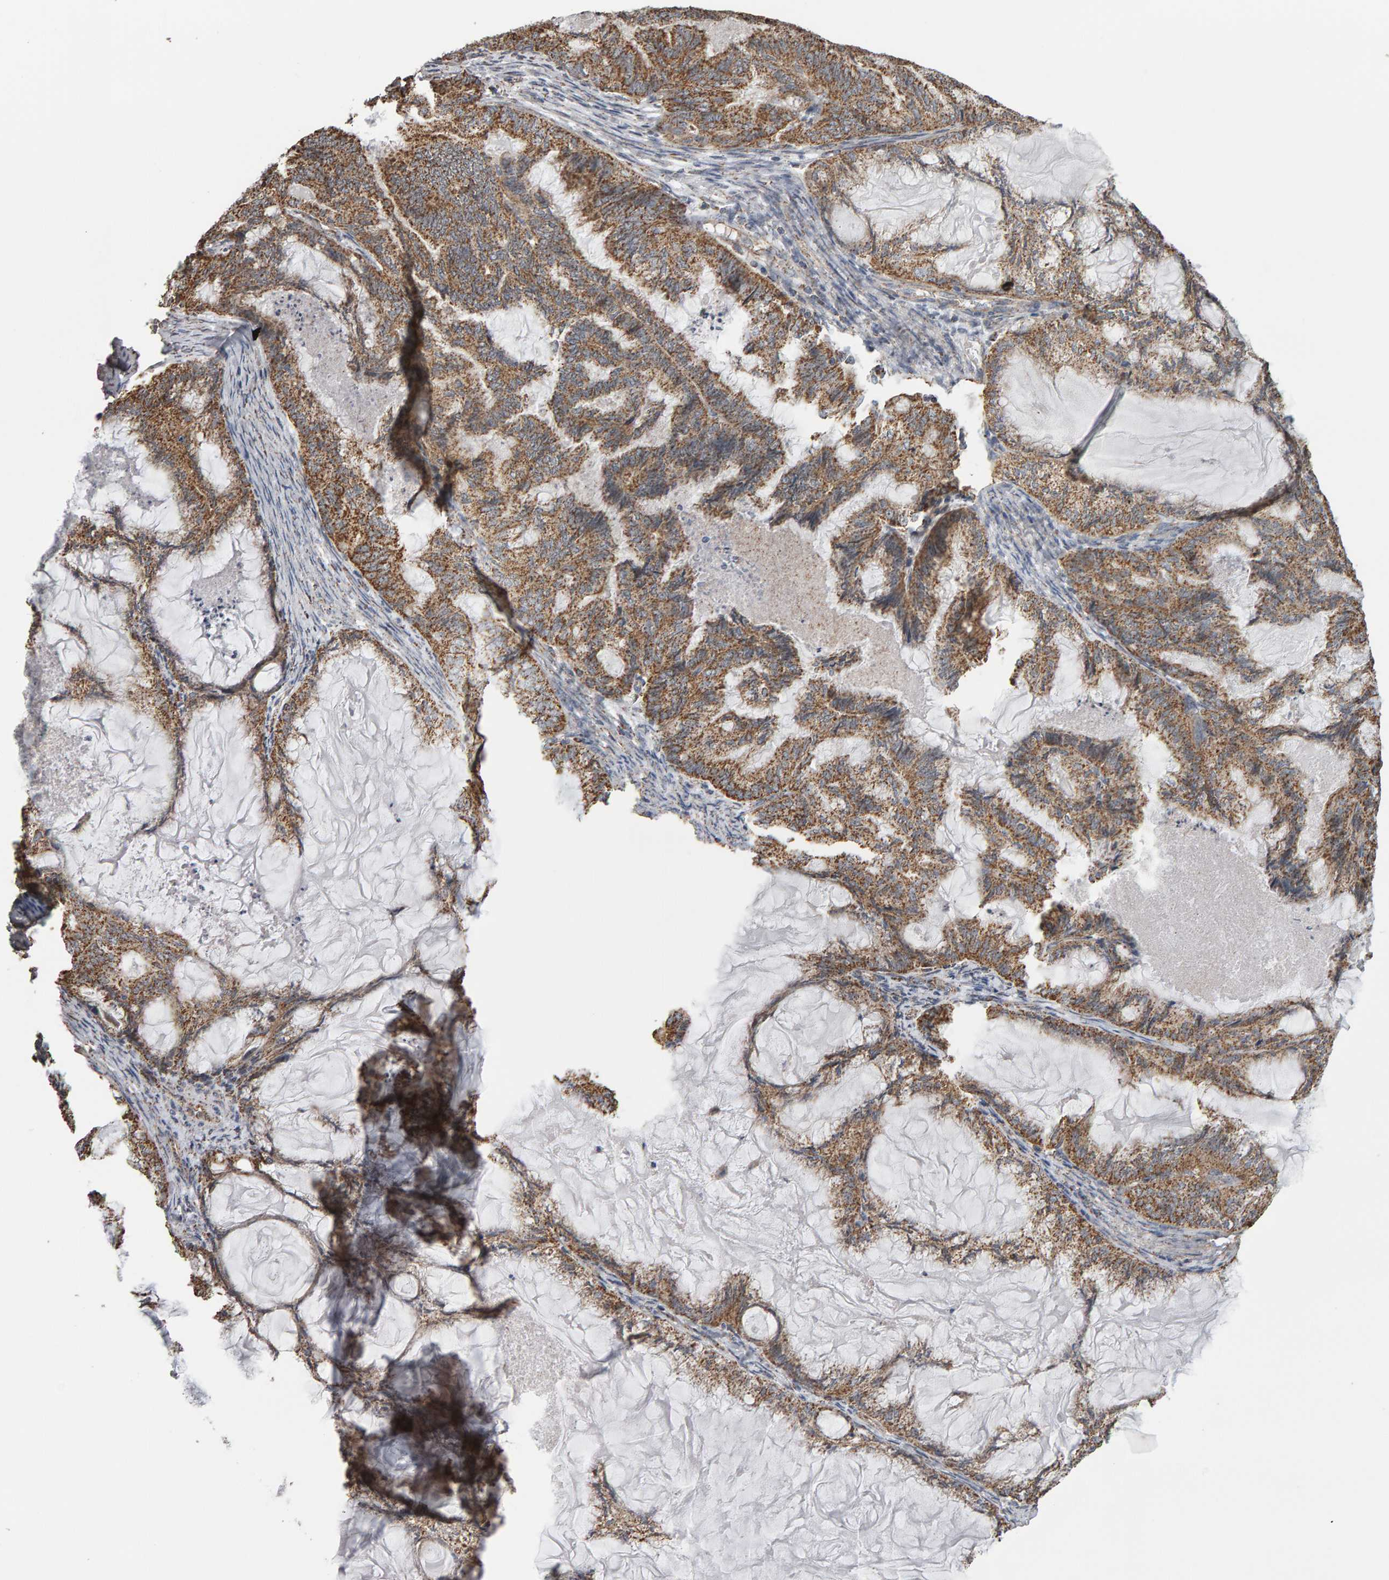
{"staining": {"intensity": "moderate", "quantity": ">75%", "location": "cytoplasmic/membranous"}, "tissue": "endometrial cancer", "cell_type": "Tumor cells", "image_type": "cancer", "snomed": [{"axis": "morphology", "description": "Adenocarcinoma, NOS"}, {"axis": "topography", "description": "Endometrium"}], "caption": "Approximately >75% of tumor cells in human endometrial cancer show moderate cytoplasmic/membranous protein staining as visualized by brown immunohistochemical staining.", "gene": "TOM1L1", "patient": {"sex": "female", "age": 86}}